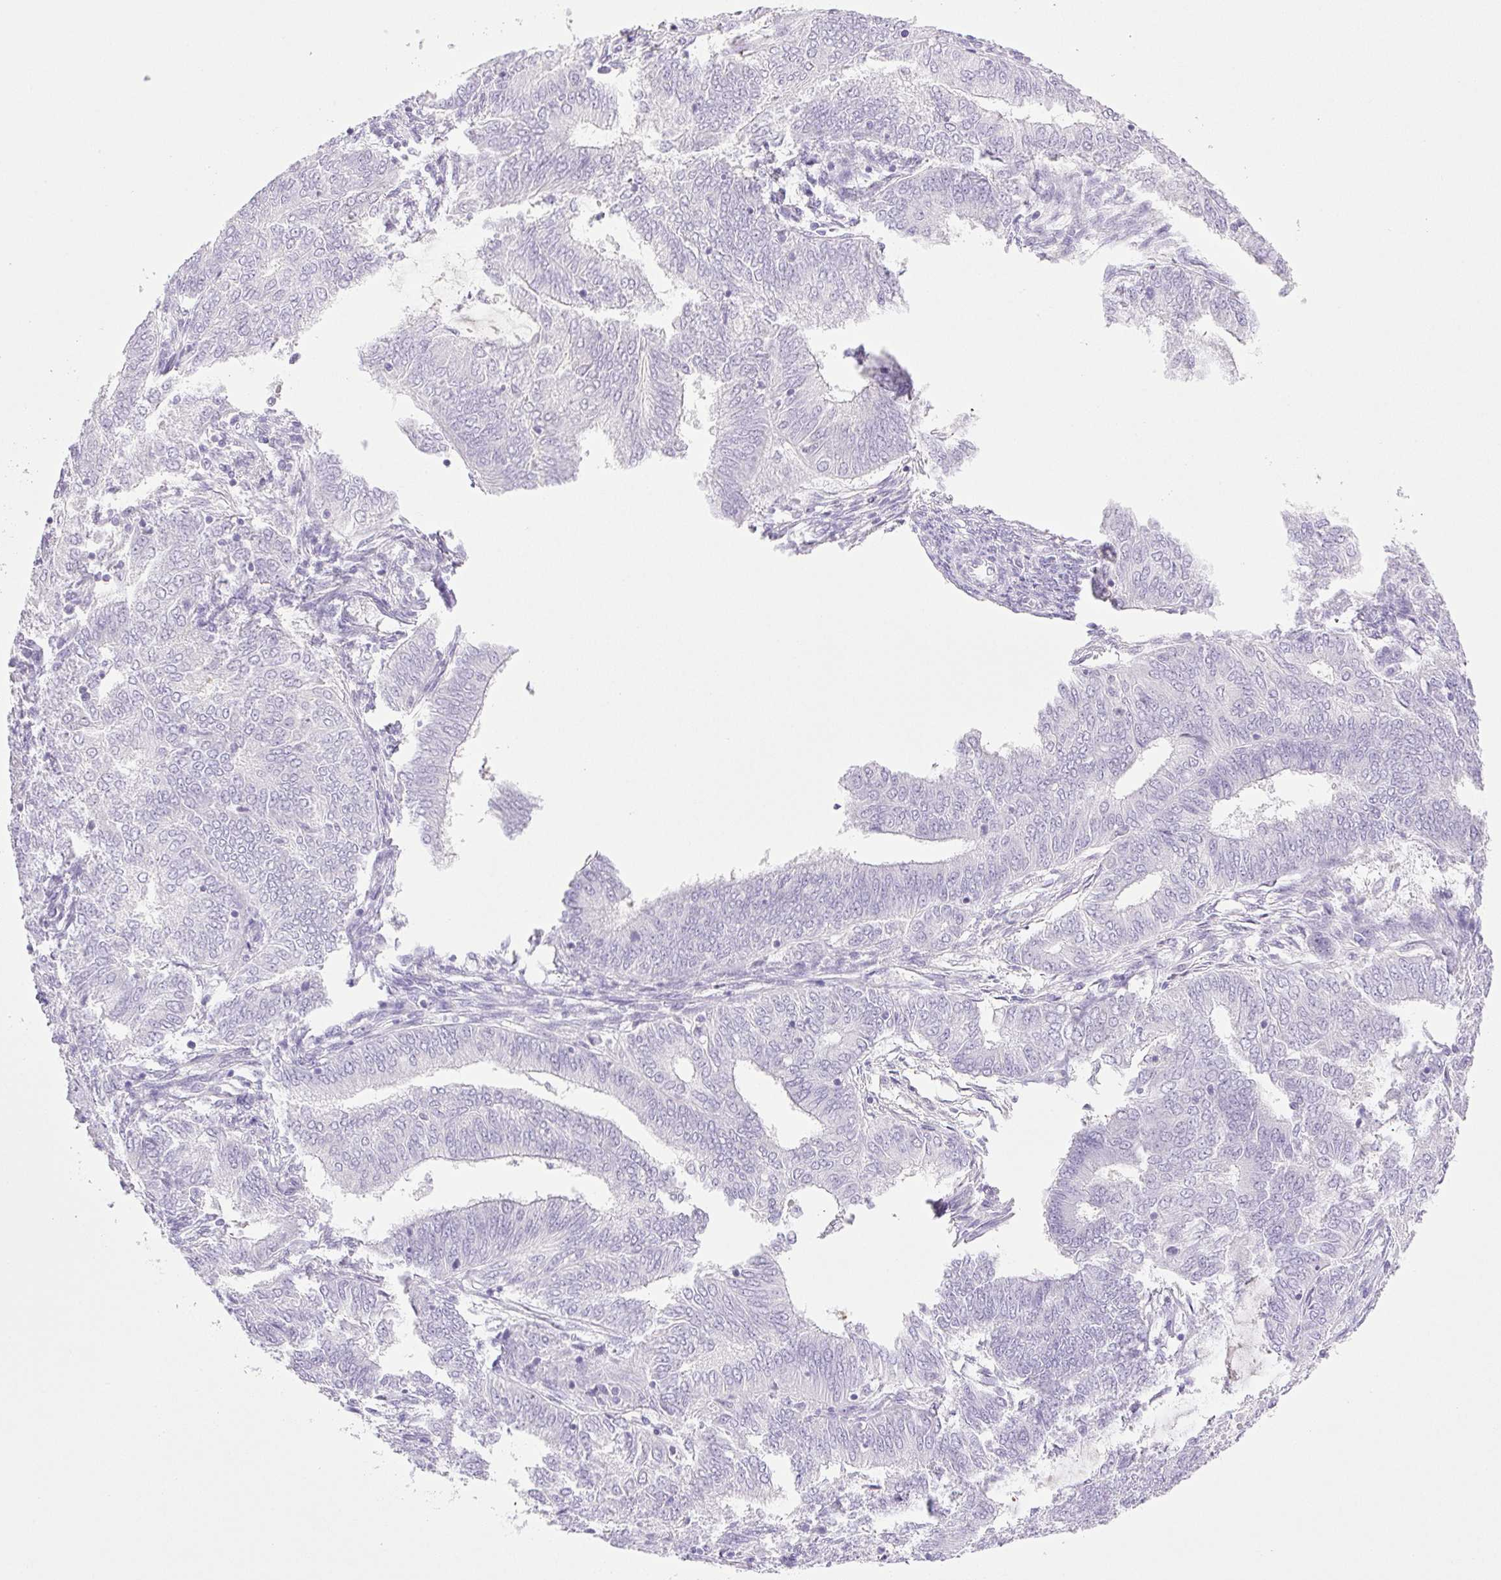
{"staining": {"intensity": "negative", "quantity": "none", "location": "none"}, "tissue": "endometrial cancer", "cell_type": "Tumor cells", "image_type": "cancer", "snomed": [{"axis": "morphology", "description": "Adenocarcinoma, NOS"}, {"axis": "topography", "description": "Endometrium"}], "caption": "Immunohistochemical staining of endometrial cancer (adenocarcinoma) exhibits no significant staining in tumor cells. The staining is performed using DAB (3,3'-diaminobenzidine) brown chromogen with nuclei counter-stained in using hematoxylin.", "gene": "PAPPA2", "patient": {"sex": "female", "age": 62}}